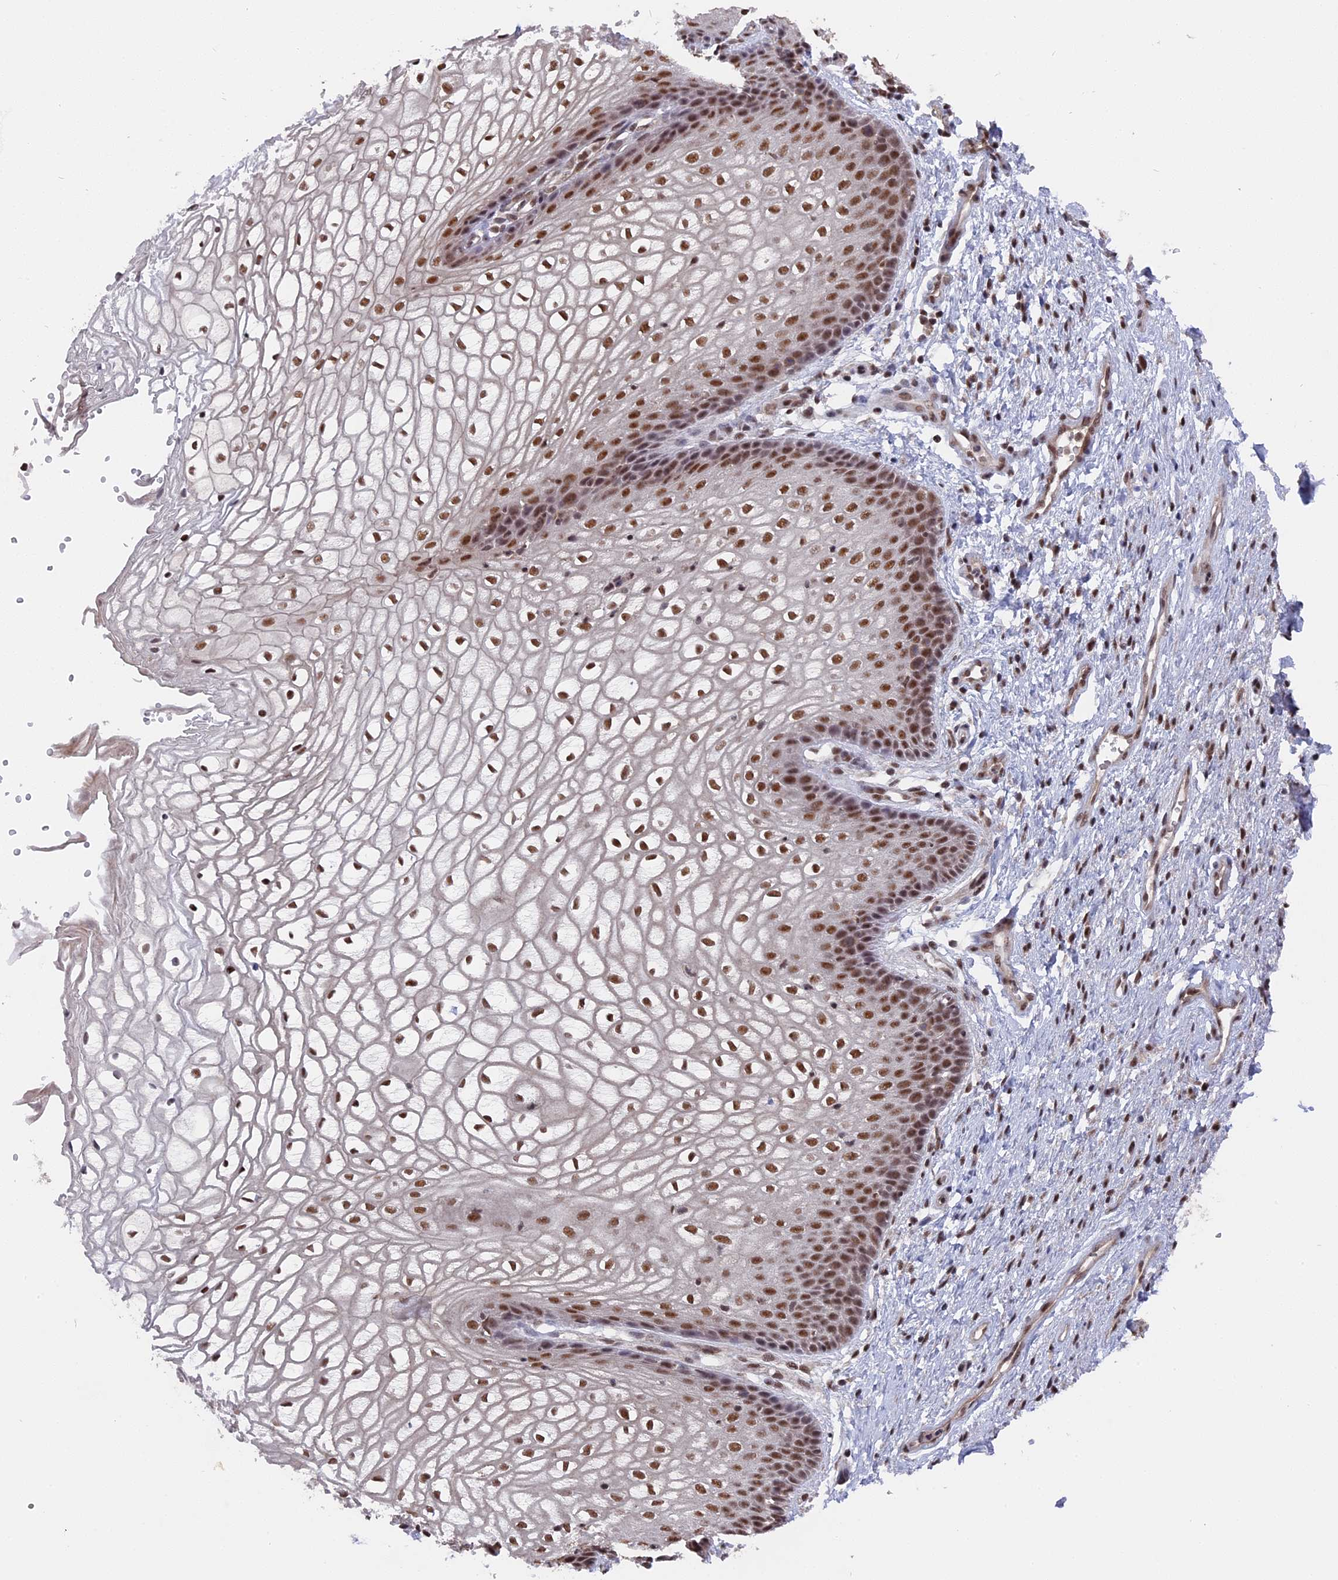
{"staining": {"intensity": "moderate", "quantity": ">75%", "location": "nuclear"}, "tissue": "vagina", "cell_type": "Squamous epithelial cells", "image_type": "normal", "snomed": [{"axis": "morphology", "description": "Normal tissue, NOS"}, {"axis": "topography", "description": "Vagina"}], "caption": "The immunohistochemical stain highlights moderate nuclear expression in squamous epithelial cells of normal vagina. Using DAB (3,3'-diaminobenzidine) (brown) and hematoxylin (blue) stains, captured at high magnification using brightfield microscopy.", "gene": "SF3A2", "patient": {"sex": "female", "age": 34}}